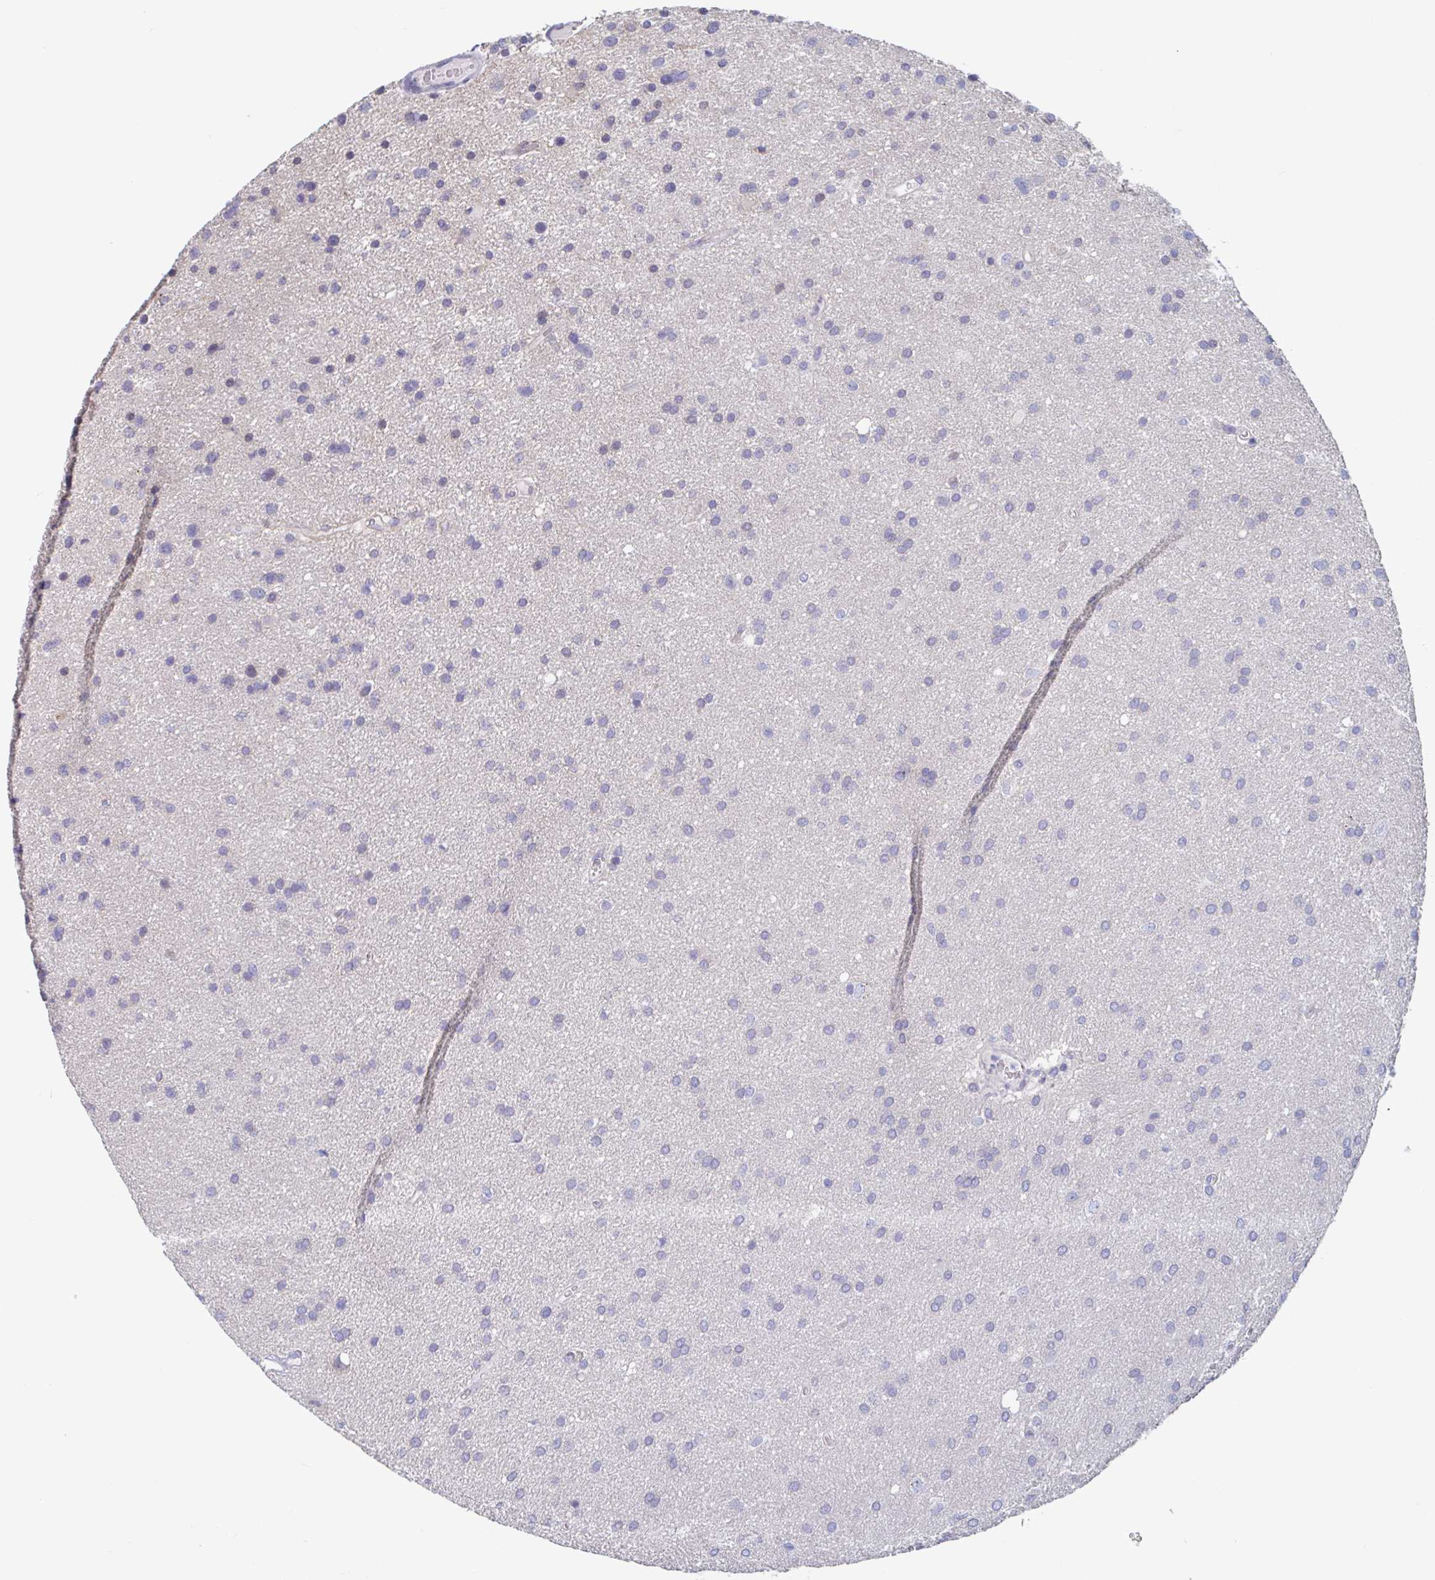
{"staining": {"intensity": "negative", "quantity": "none", "location": "none"}, "tissue": "glioma", "cell_type": "Tumor cells", "image_type": "cancer", "snomed": [{"axis": "morphology", "description": "Glioma, malignant, Low grade"}, {"axis": "topography", "description": "Brain"}], "caption": "DAB (3,3'-diaminobenzidine) immunohistochemical staining of human low-grade glioma (malignant) displays no significant expression in tumor cells. (IHC, brightfield microscopy, high magnification).", "gene": "UNKL", "patient": {"sex": "female", "age": 54}}